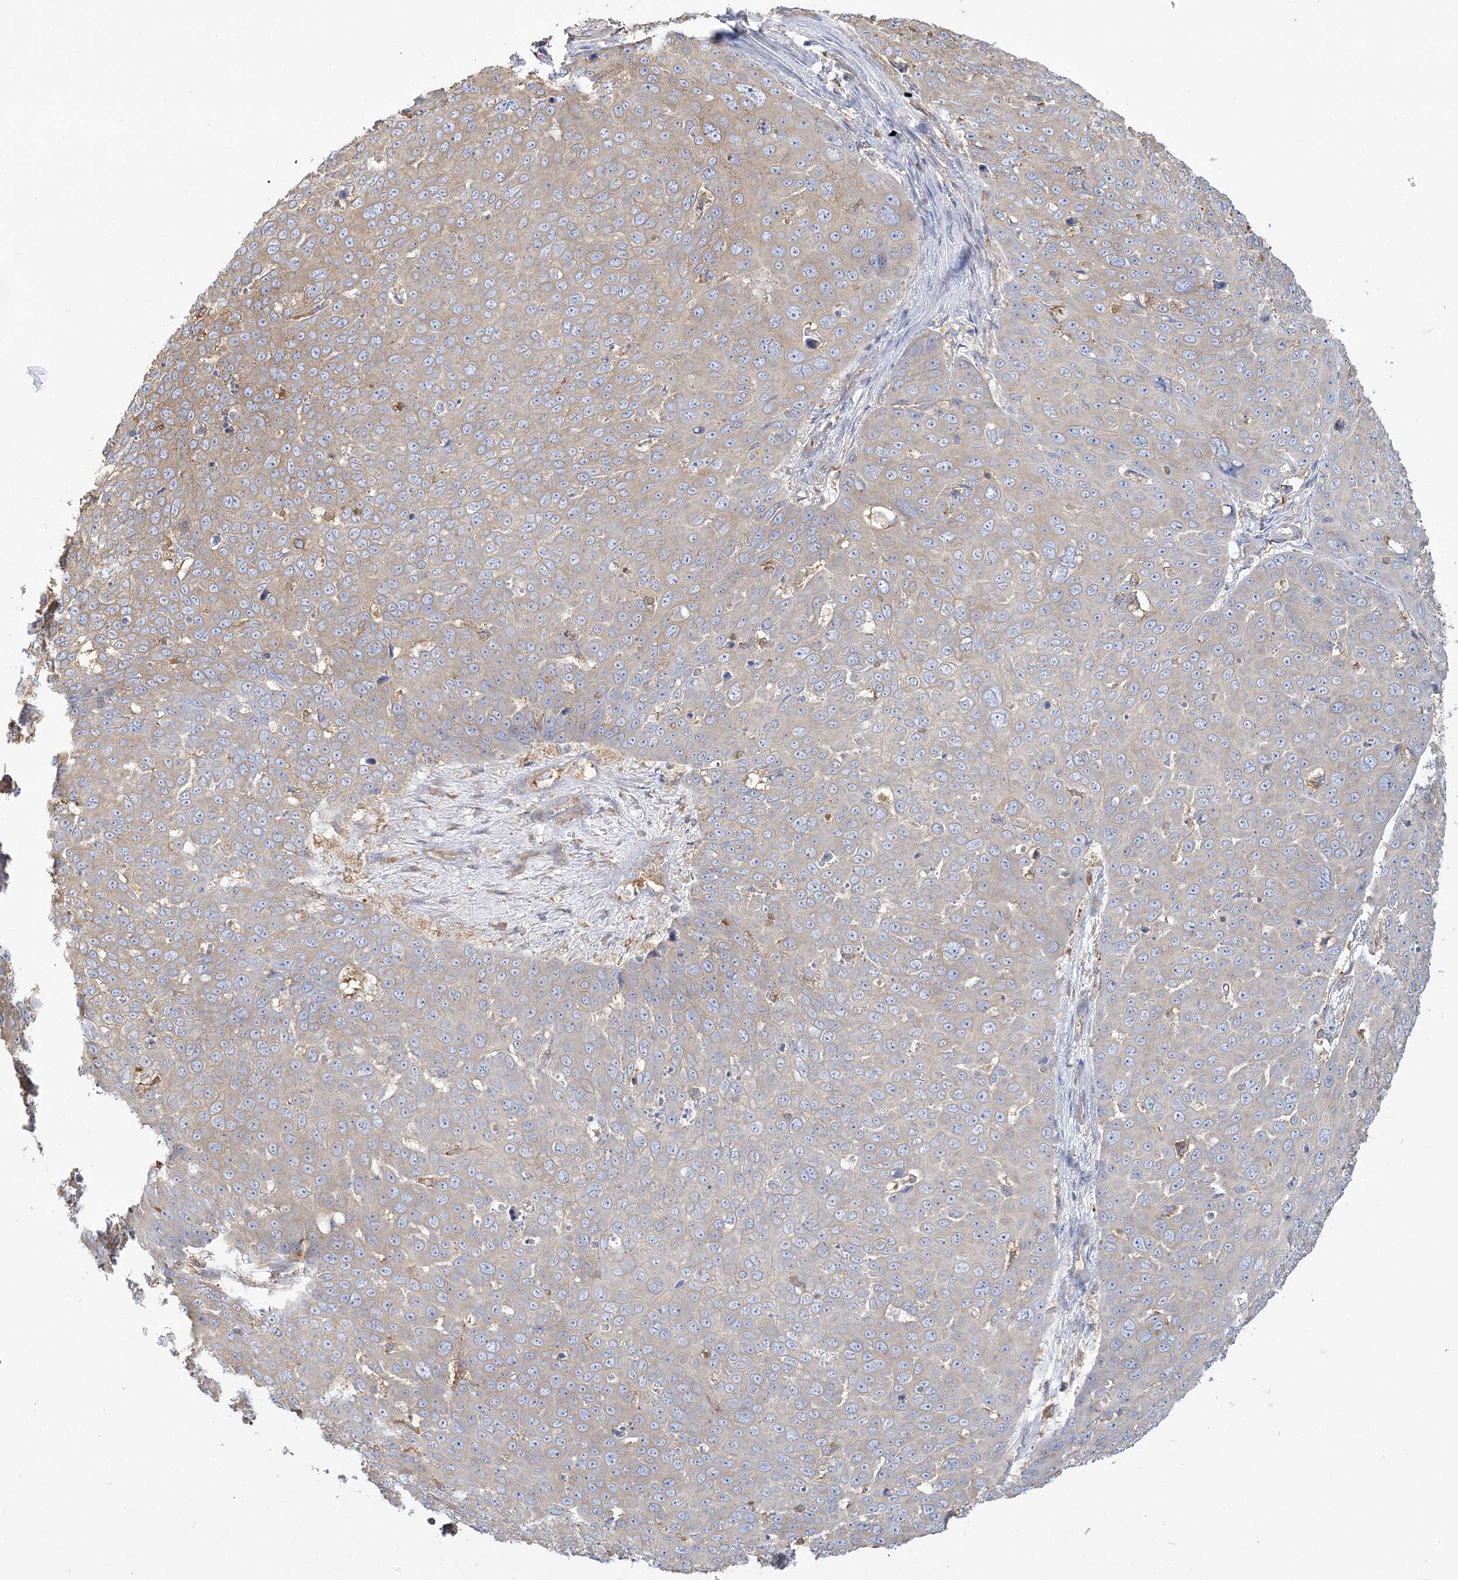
{"staining": {"intensity": "weak", "quantity": "<25%", "location": "cytoplasmic/membranous"}, "tissue": "skin cancer", "cell_type": "Tumor cells", "image_type": "cancer", "snomed": [{"axis": "morphology", "description": "Squamous cell carcinoma, NOS"}, {"axis": "topography", "description": "Skin"}], "caption": "The histopathology image exhibits no staining of tumor cells in skin squamous cell carcinoma.", "gene": "ANKS1A", "patient": {"sex": "male", "age": 71}}